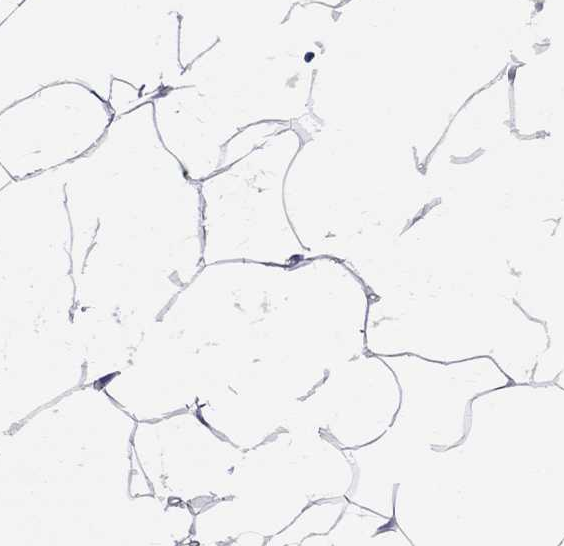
{"staining": {"intensity": "negative", "quantity": "none", "location": "none"}, "tissue": "breast", "cell_type": "Adipocytes", "image_type": "normal", "snomed": [{"axis": "morphology", "description": "Normal tissue, NOS"}, {"axis": "topography", "description": "Breast"}], "caption": "Benign breast was stained to show a protein in brown. There is no significant staining in adipocytes. (DAB (3,3'-diaminobenzidine) immunohistochemistry, high magnification).", "gene": "TTLL13", "patient": {"sex": "female", "age": 32}}